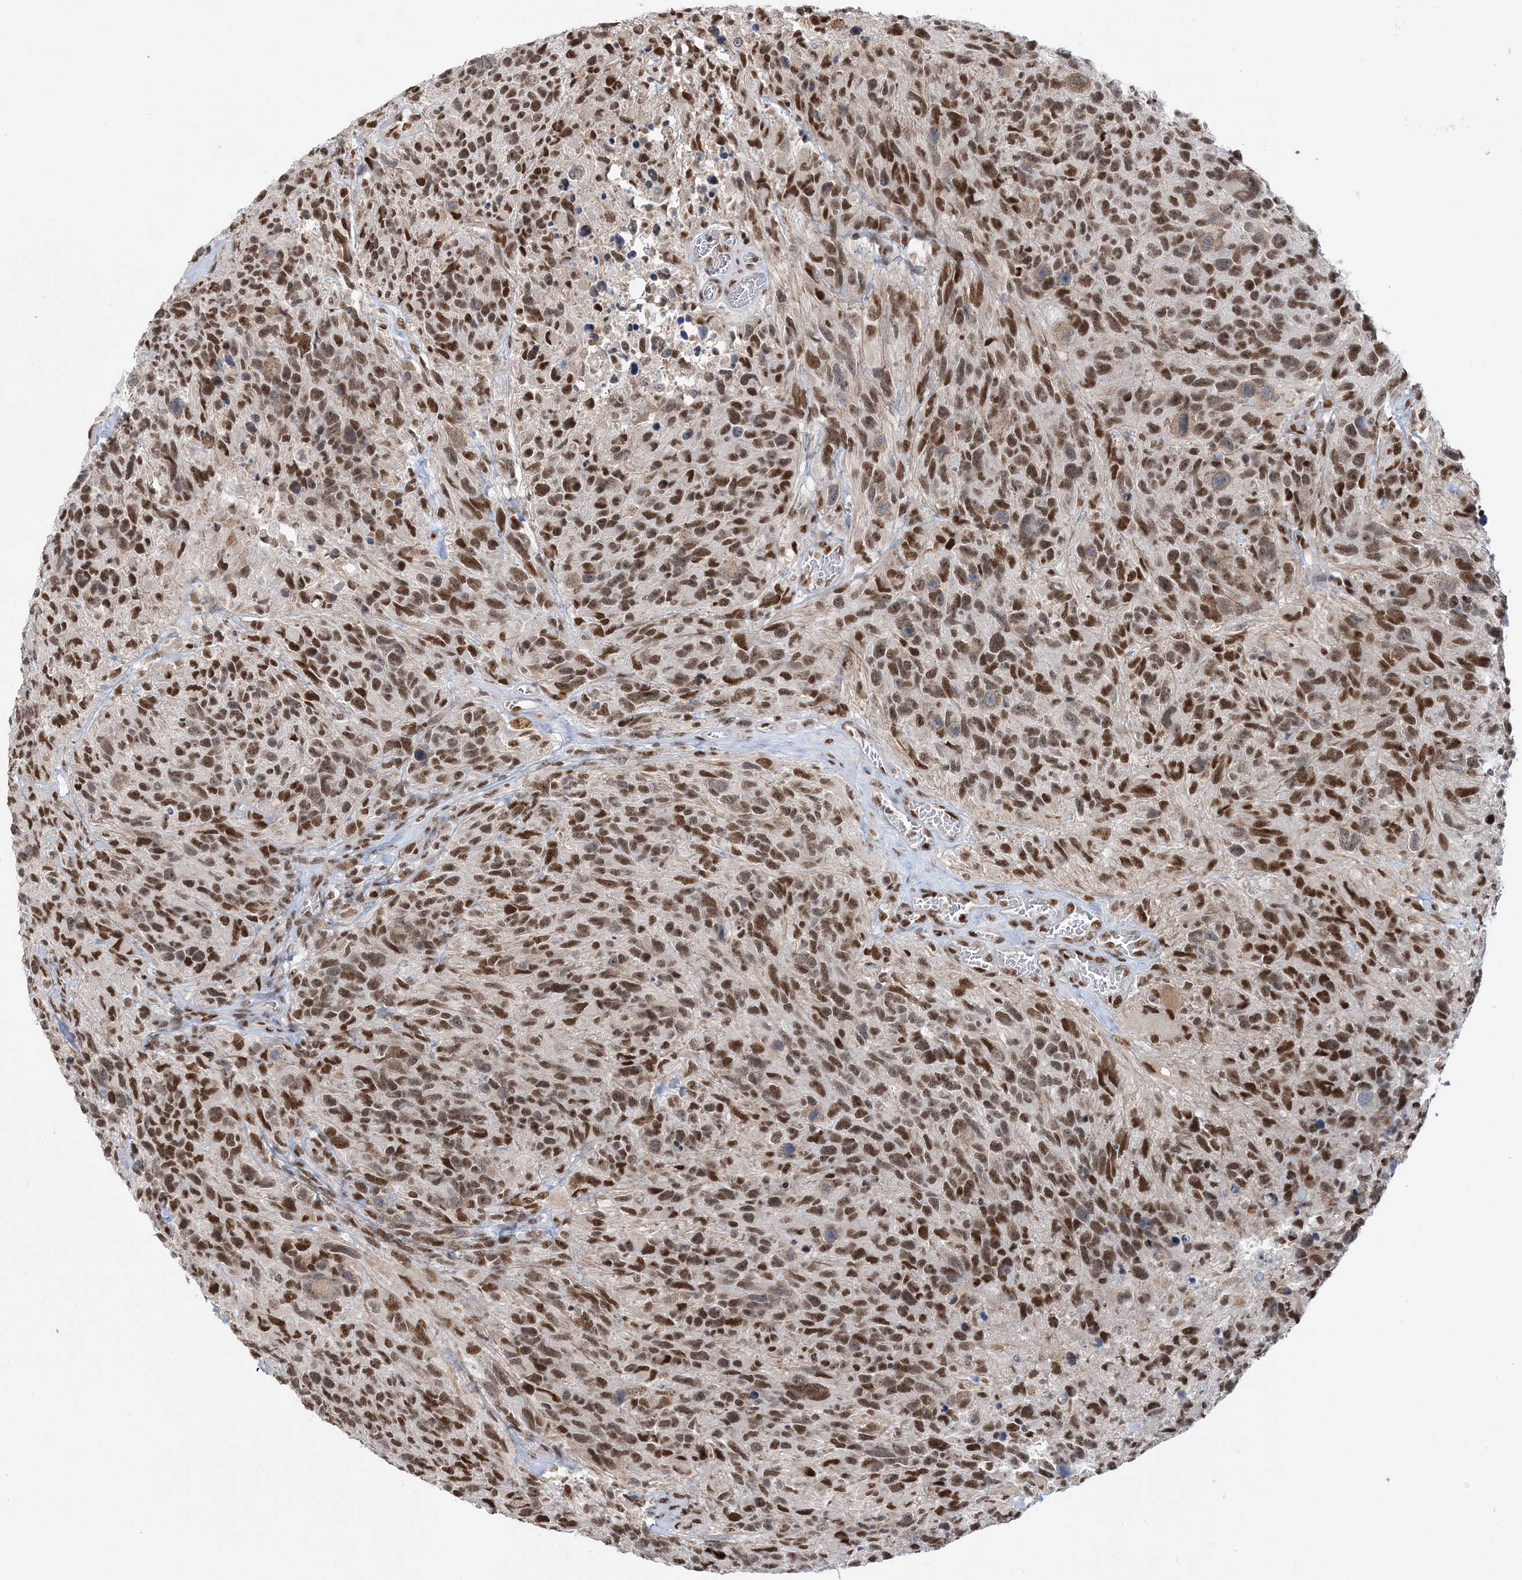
{"staining": {"intensity": "moderate", "quantity": ">75%", "location": "nuclear"}, "tissue": "glioma", "cell_type": "Tumor cells", "image_type": "cancer", "snomed": [{"axis": "morphology", "description": "Glioma, malignant, High grade"}, {"axis": "topography", "description": "Brain"}], "caption": "Glioma tissue reveals moderate nuclear expression in approximately >75% of tumor cells, visualized by immunohistochemistry. The staining was performed using DAB, with brown indicating positive protein expression. Nuclei are stained blue with hematoxylin.", "gene": "SEPHS1", "patient": {"sex": "male", "age": 69}}